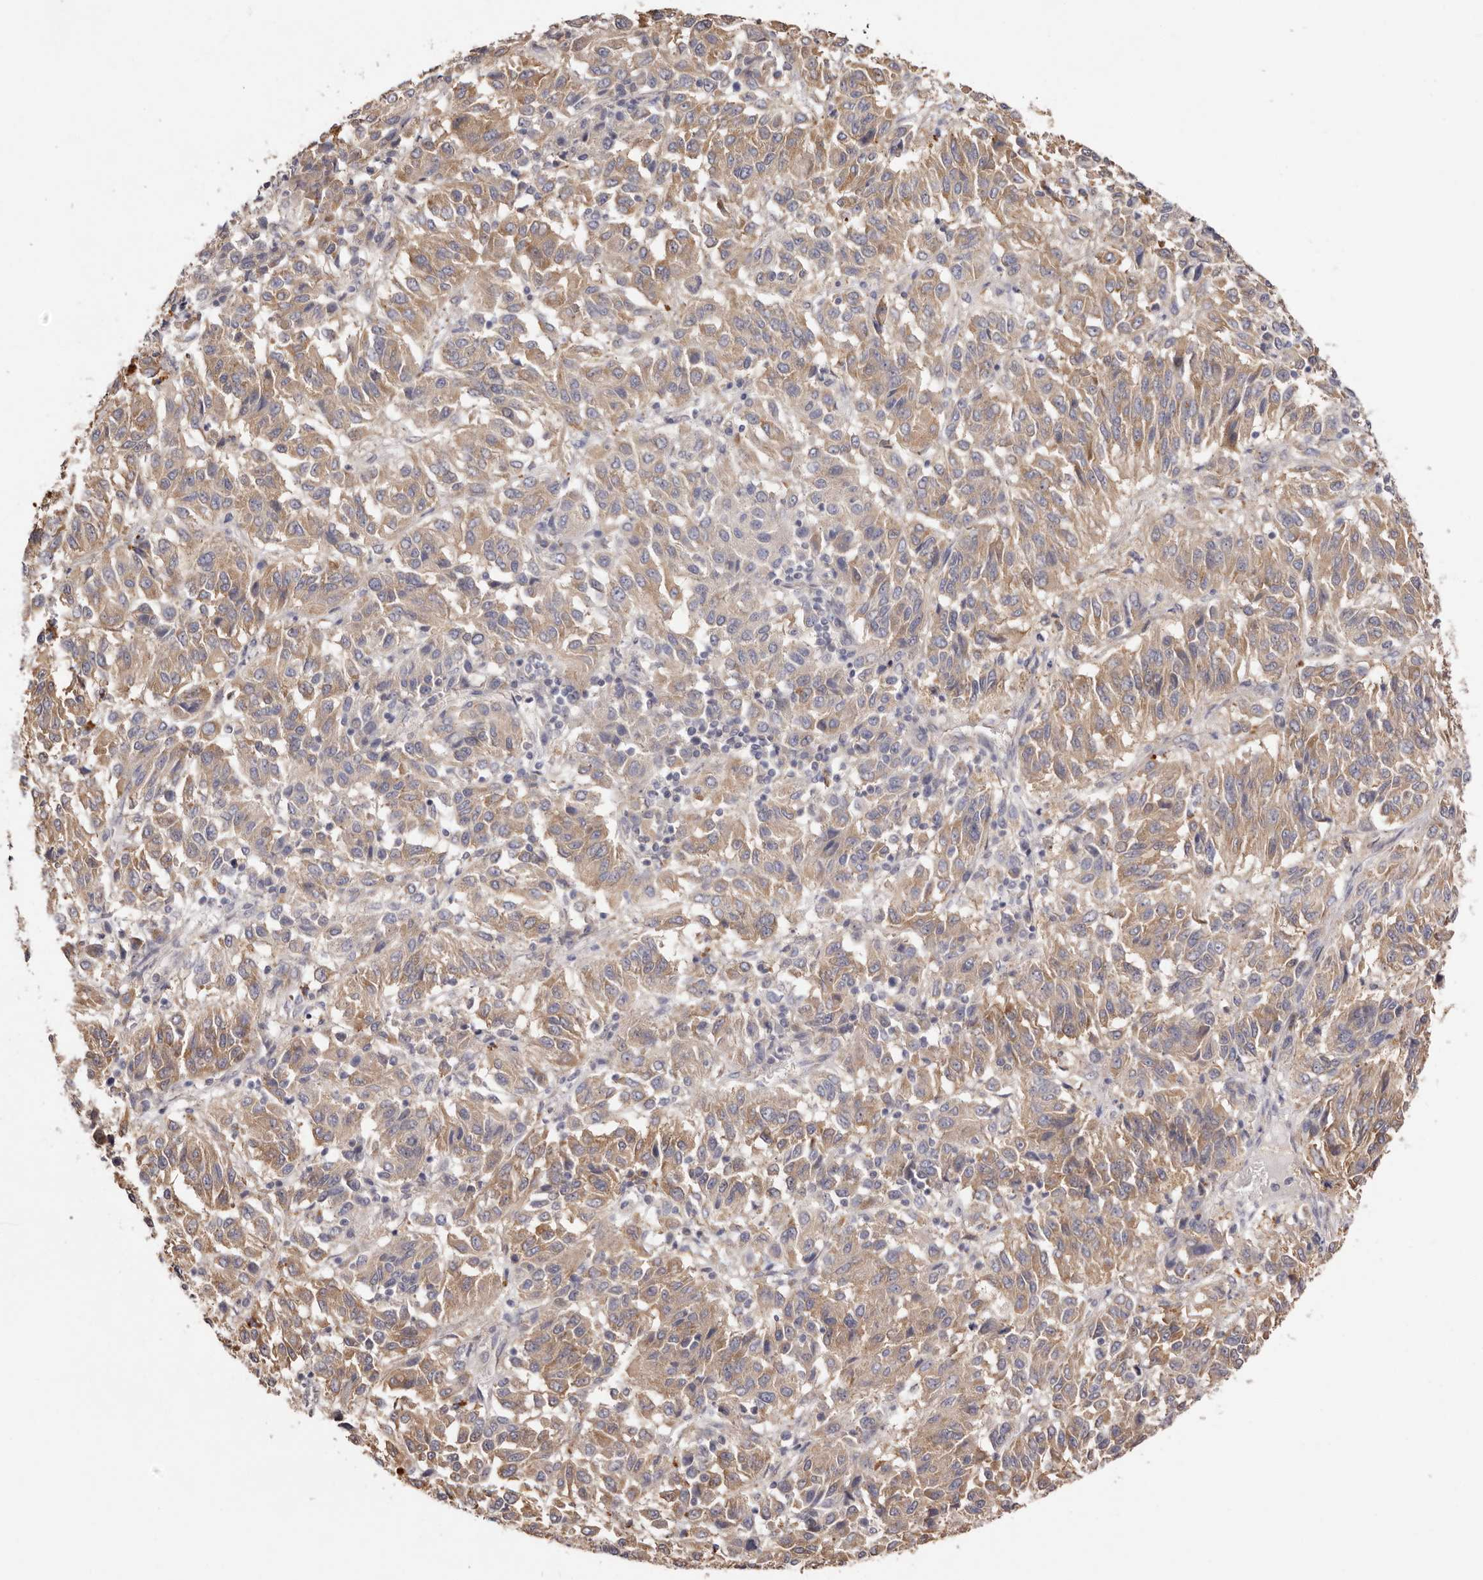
{"staining": {"intensity": "moderate", "quantity": ">75%", "location": "cytoplasmic/membranous"}, "tissue": "melanoma", "cell_type": "Tumor cells", "image_type": "cancer", "snomed": [{"axis": "morphology", "description": "Malignant melanoma, Metastatic site"}, {"axis": "topography", "description": "Lung"}], "caption": "Melanoma tissue reveals moderate cytoplasmic/membranous staining in approximately >75% of tumor cells, visualized by immunohistochemistry. (IHC, brightfield microscopy, high magnification).", "gene": "FAM167B", "patient": {"sex": "male", "age": 64}}